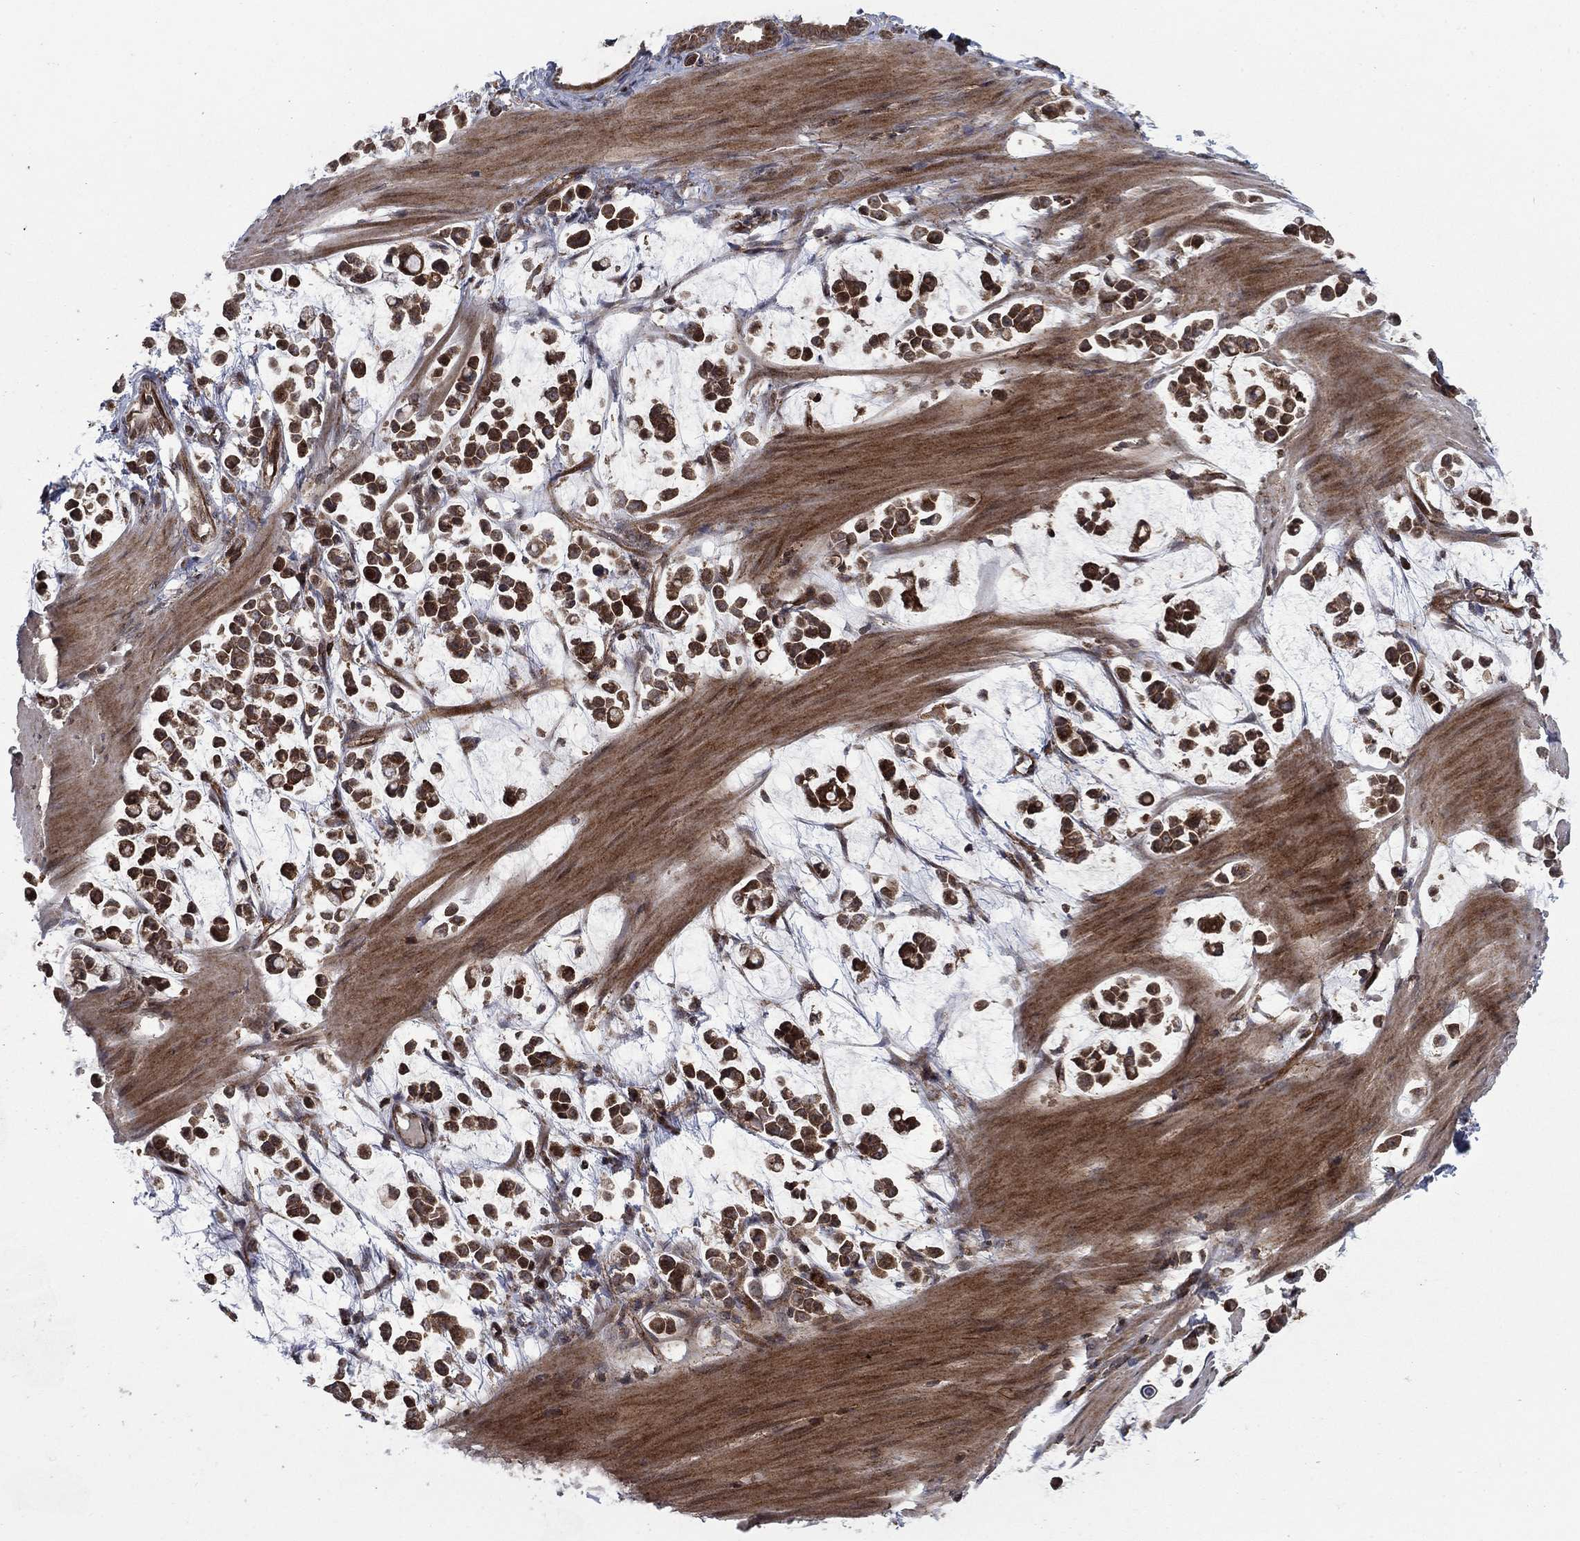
{"staining": {"intensity": "strong", "quantity": ">75%", "location": "cytoplasmic/membranous"}, "tissue": "stomach cancer", "cell_type": "Tumor cells", "image_type": "cancer", "snomed": [{"axis": "morphology", "description": "Adenocarcinoma, NOS"}, {"axis": "topography", "description": "Stomach"}], "caption": "Protein analysis of stomach cancer (adenocarcinoma) tissue reveals strong cytoplasmic/membranous staining in about >75% of tumor cells. The staining is performed using DAB (3,3'-diaminobenzidine) brown chromogen to label protein expression. The nuclei are counter-stained blue using hematoxylin.", "gene": "IFI35", "patient": {"sex": "male", "age": 82}}